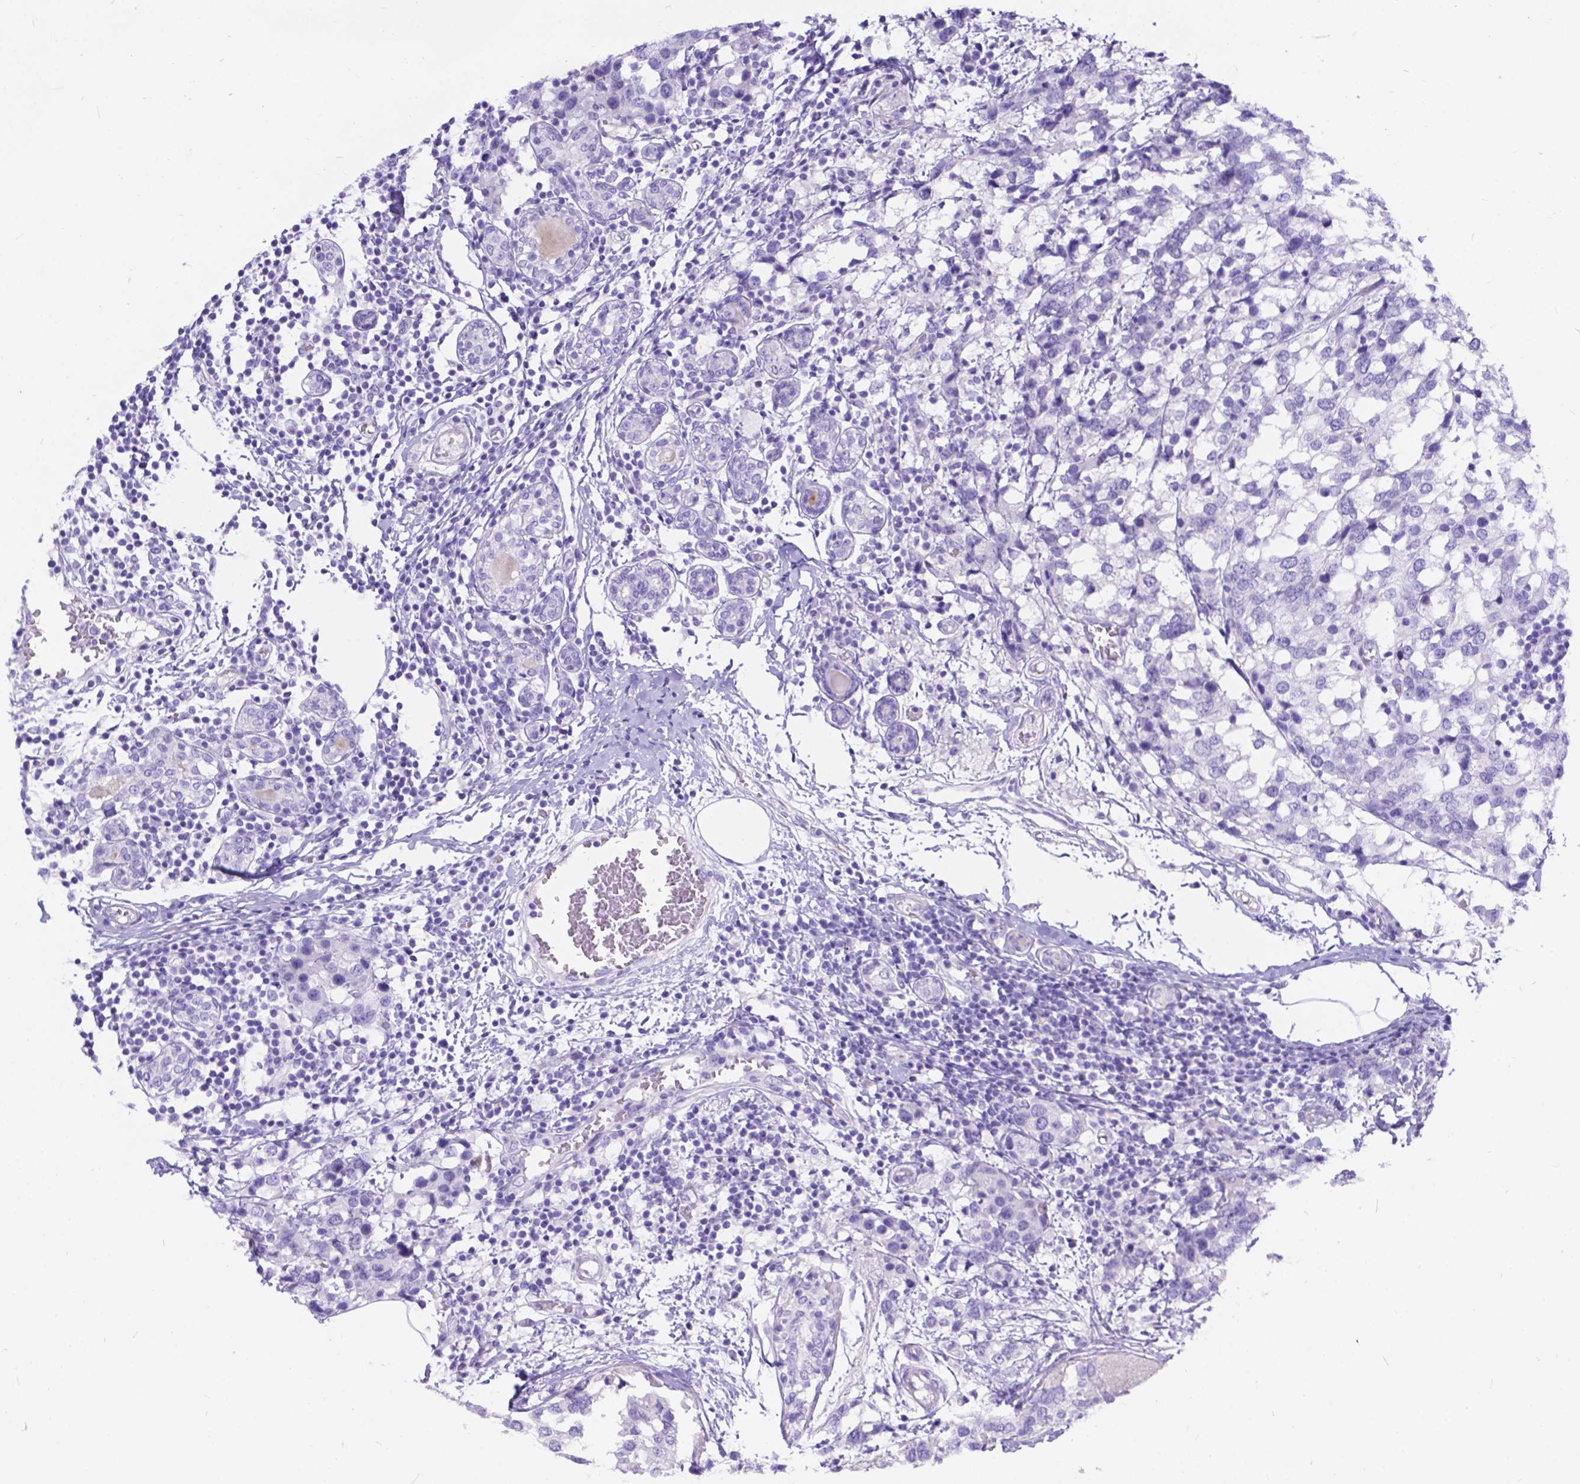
{"staining": {"intensity": "negative", "quantity": "none", "location": "none"}, "tissue": "breast cancer", "cell_type": "Tumor cells", "image_type": "cancer", "snomed": [{"axis": "morphology", "description": "Lobular carcinoma"}, {"axis": "topography", "description": "Breast"}], "caption": "Immunohistochemistry (IHC) of human lobular carcinoma (breast) shows no staining in tumor cells.", "gene": "KLHL10", "patient": {"sex": "female", "age": 59}}